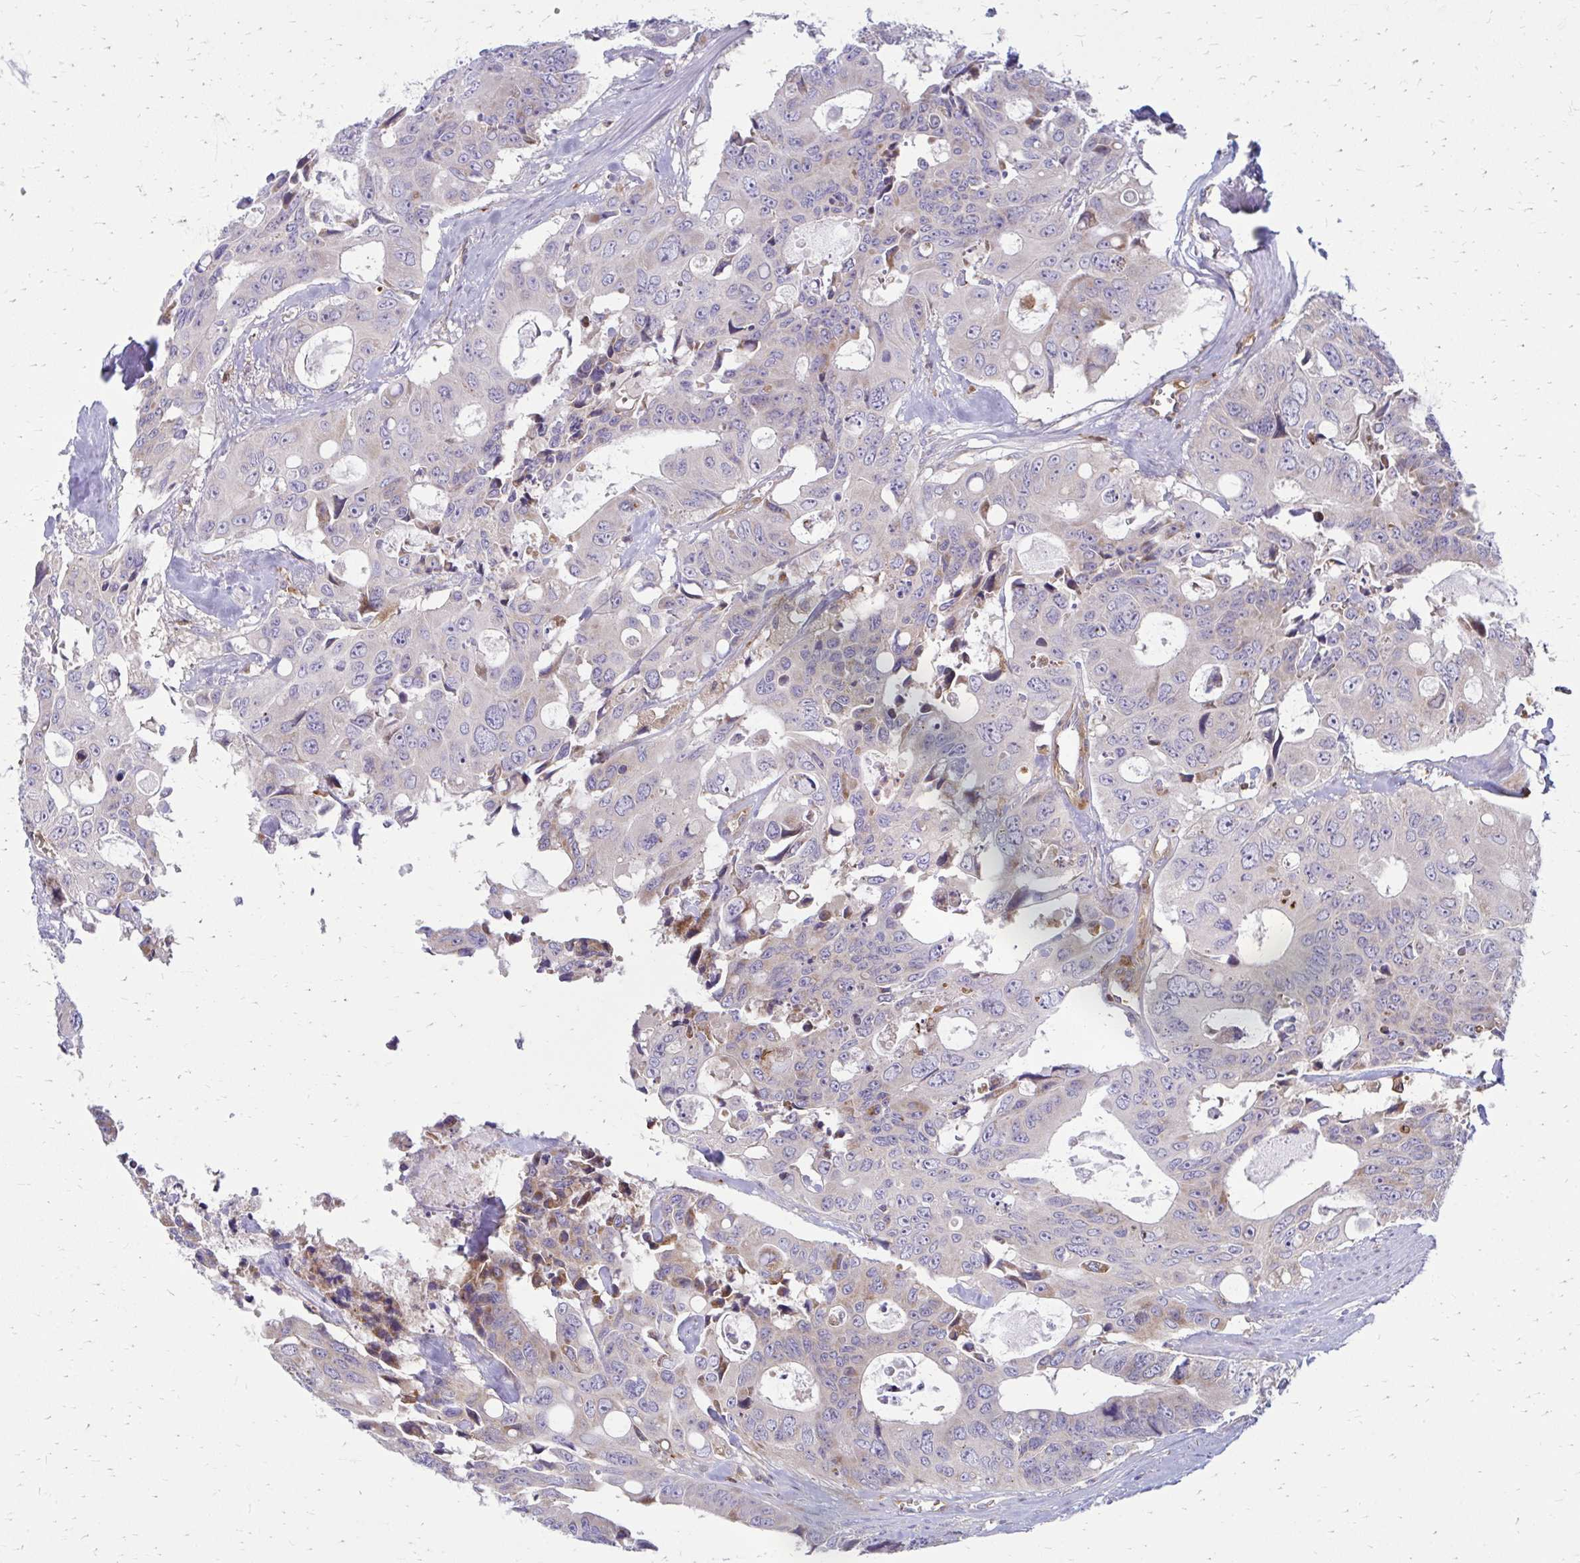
{"staining": {"intensity": "weak", "quantity": "<25%", "location": "cytoplasmic/membranous"}, "tissue": "colorectal cancer", "cell_type": "Tumor cells", "image_type": "cancer", "snomed": [{"axis": "morphology", "description": "Adenocarcinoma, NOS"}, {"axis": "topography", "description": "Rectum"}], "caption": "An IHC image of colorectal cancer is shown. There is no staining in tumor cells of colorectal cancer. (DAB (3,3'-diaminobenzidine) immunohistochemistry with hematoxylin counter stain).", "gene": "ASAP1", "patient": {"sex": "male", "age": 76}}